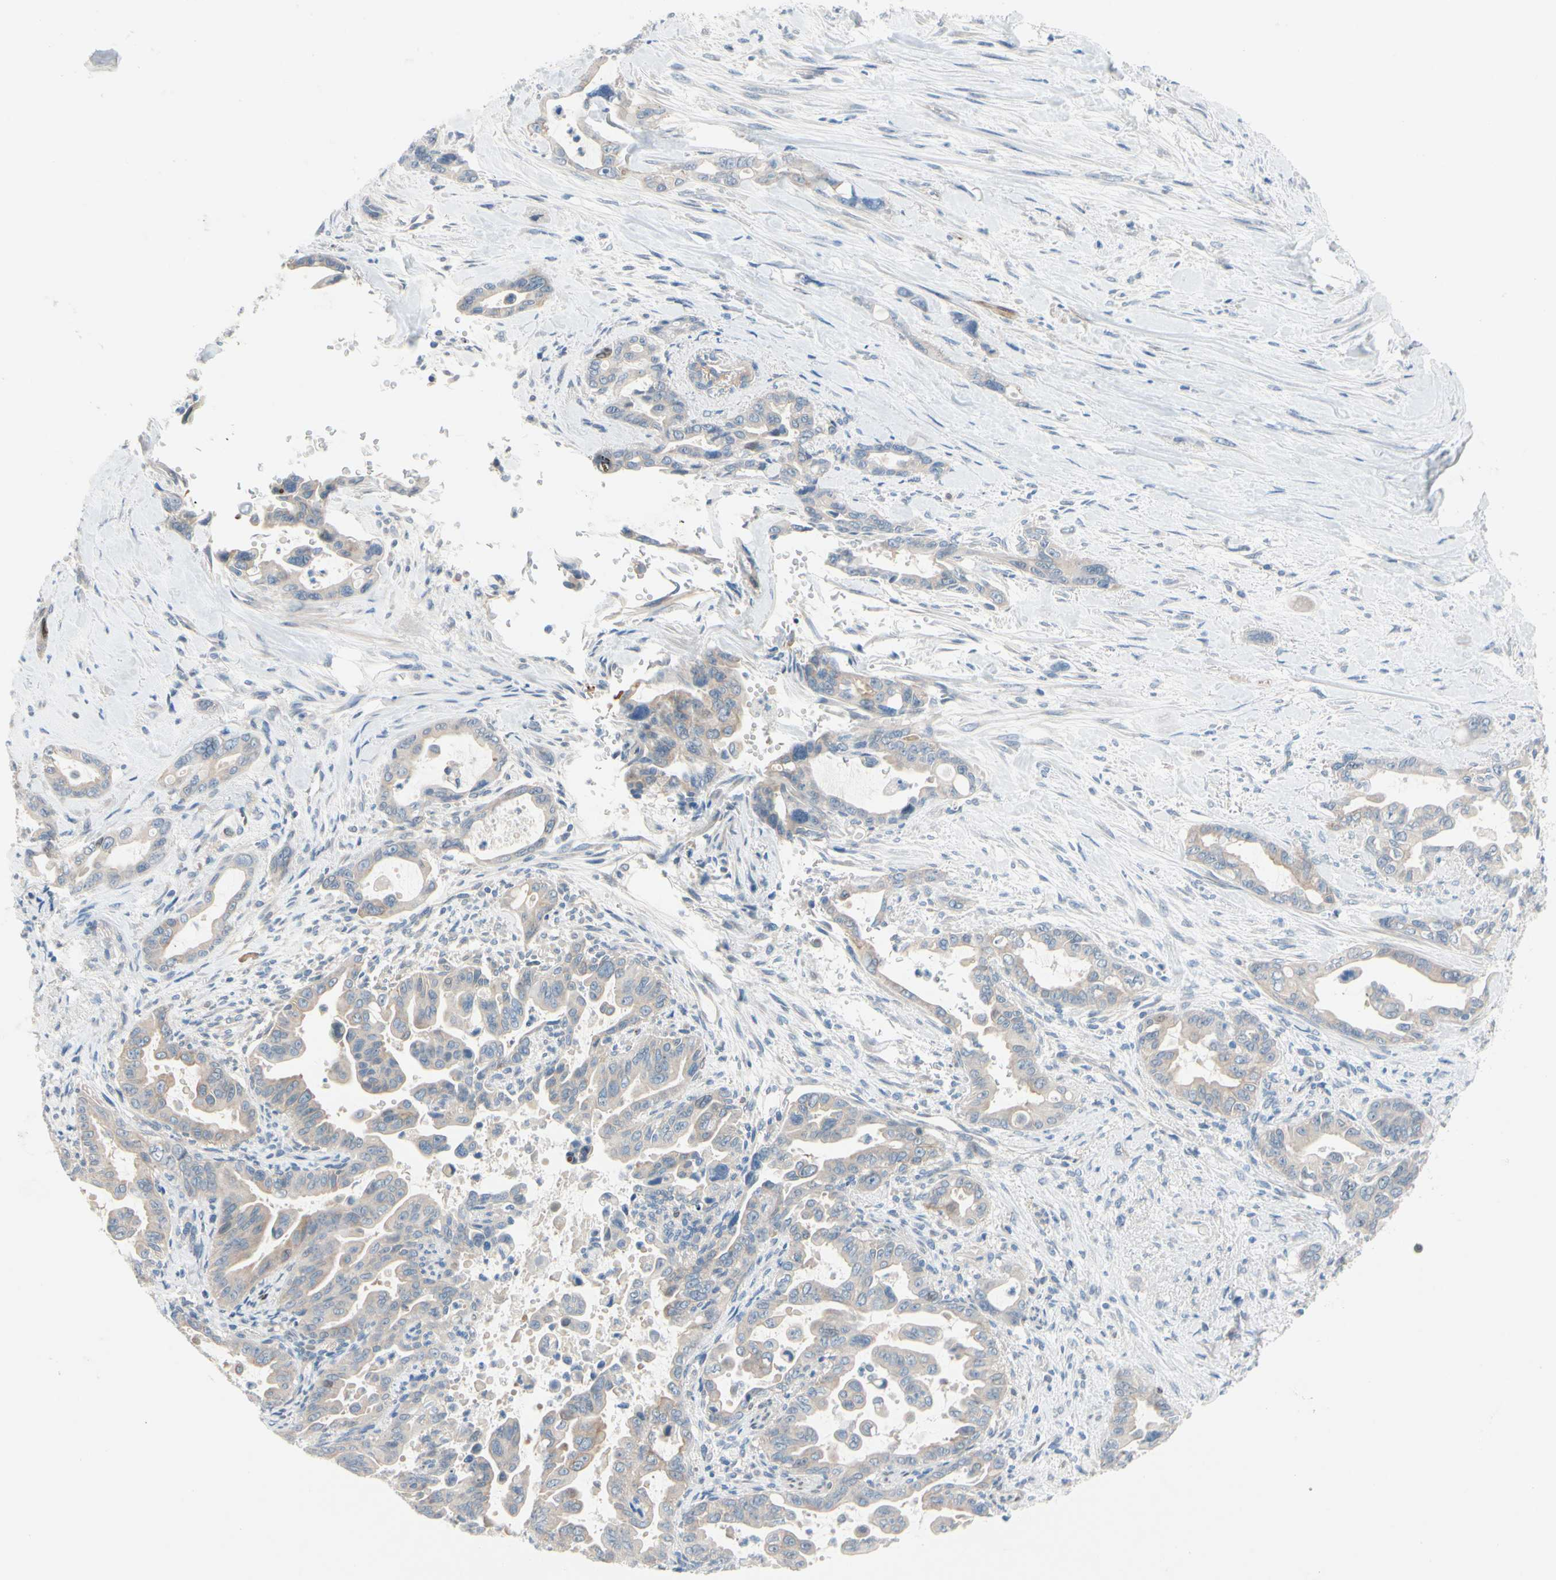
{"staining": {"intensity": "weak", "quantity": "25%-75%", "location": "cytoplasmic/membranous"}, "tissue": "pancreatic cancer", "cell_type": "Tumor cells", "image_type": "cancer", "snomed": [{"axis": "morphology", "description": "Adenocarcinoma, NOS"}, {"axis": "topography", "description": "Pancreas"}], "caption": "Human pancreatic cancer (adenocarcinoma) stained with a protein marker demonstrates weak staining in tumor cells.", "gene": "ZNF132", "patient": {"sex": "male", "age": 70}}